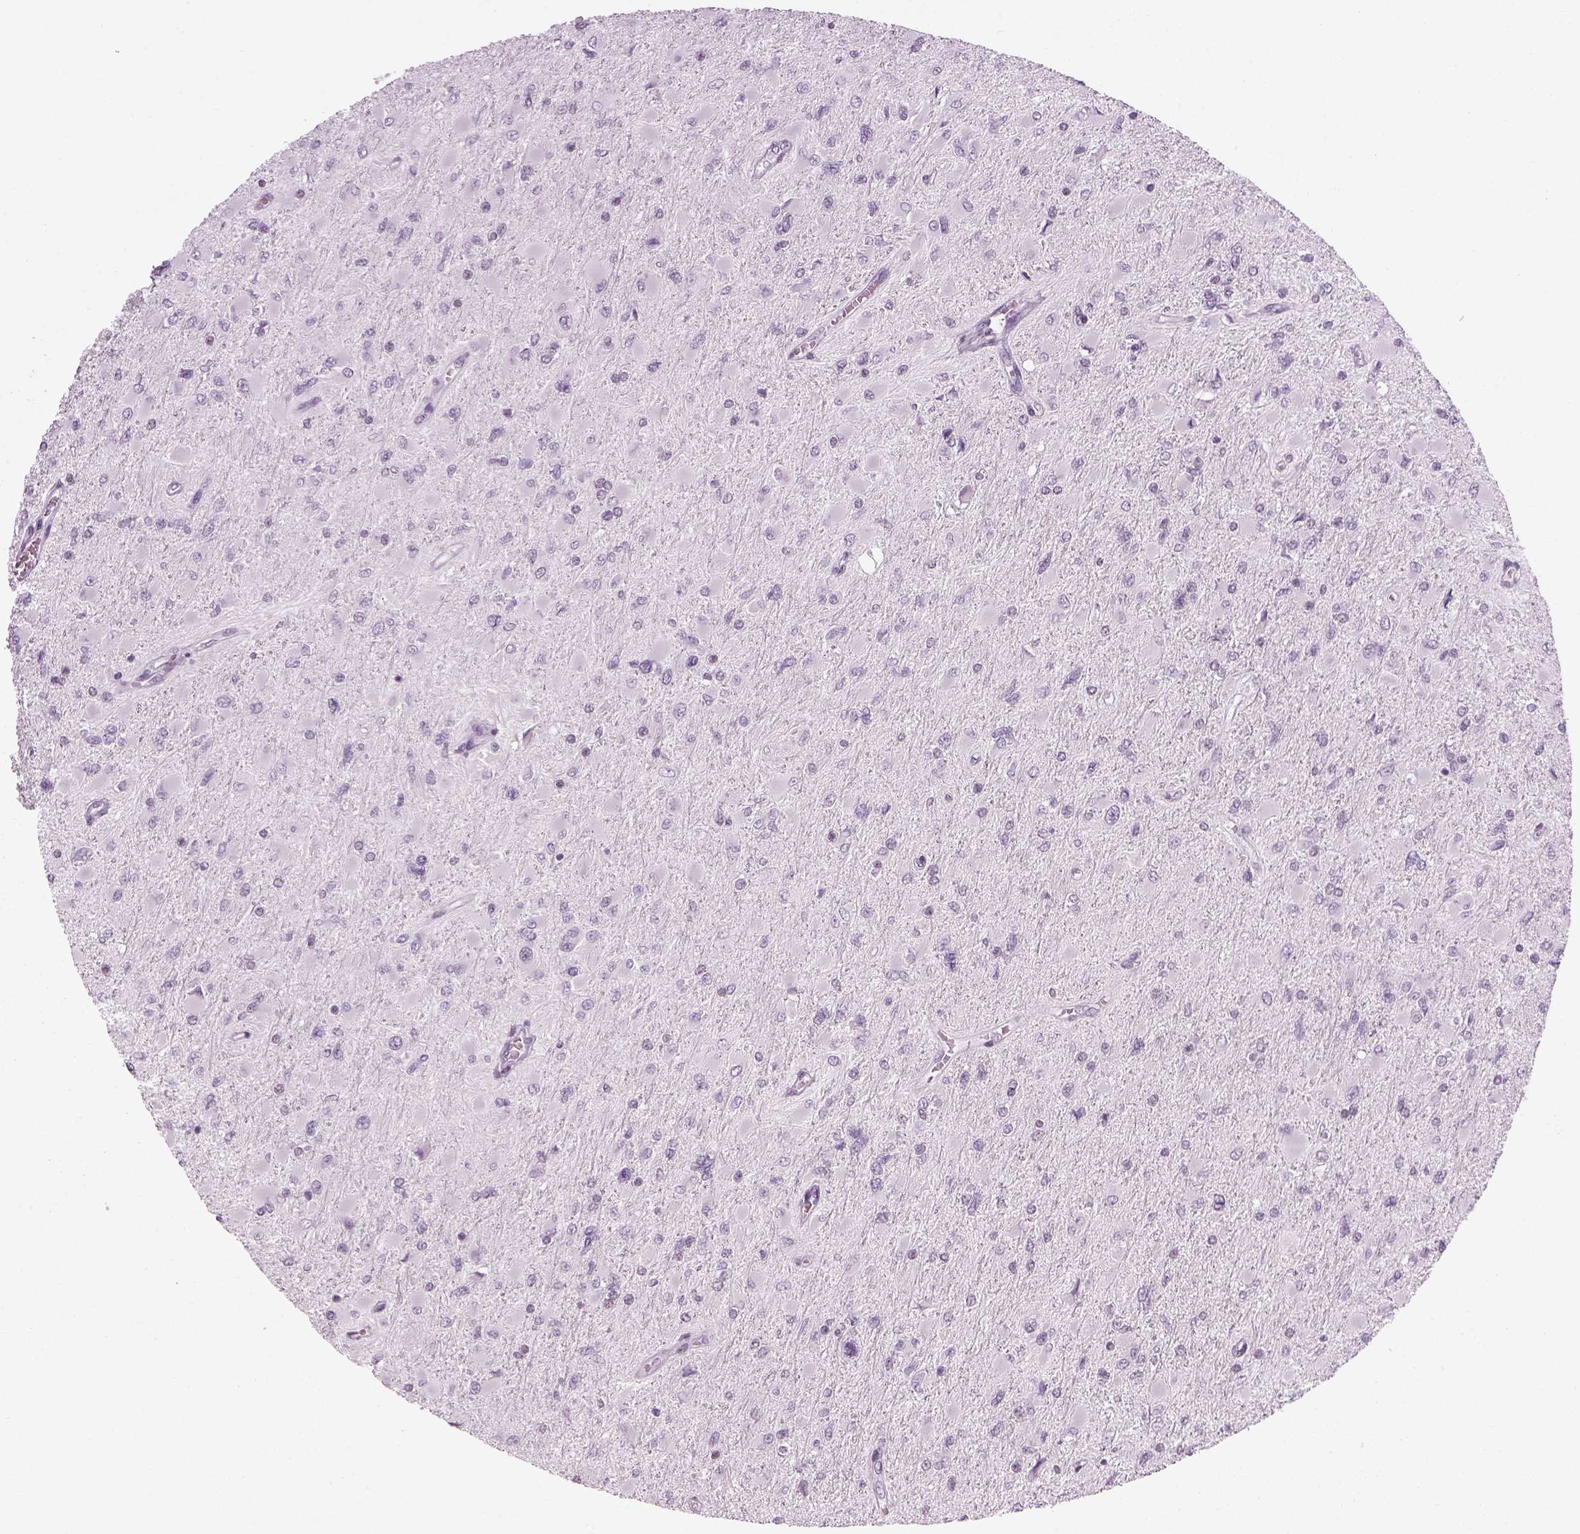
{"staining": {"intensity": "negative", "quantity": "none", "location": "none"}, "tissue": "glioma", "cell_type": "Tumor cells", "image_type": "cancer", "snomed": [{"axis": "morphology", "description": "Glioma, malignant, High grade"}, {"axis": "topography", "description": "Cerebral cortex"}], "caption": "The photomicrograph shows no staining of tumor cells in glioma.", "gene": "KCNG2", "patient": {"sex": "female", "age": 36}}